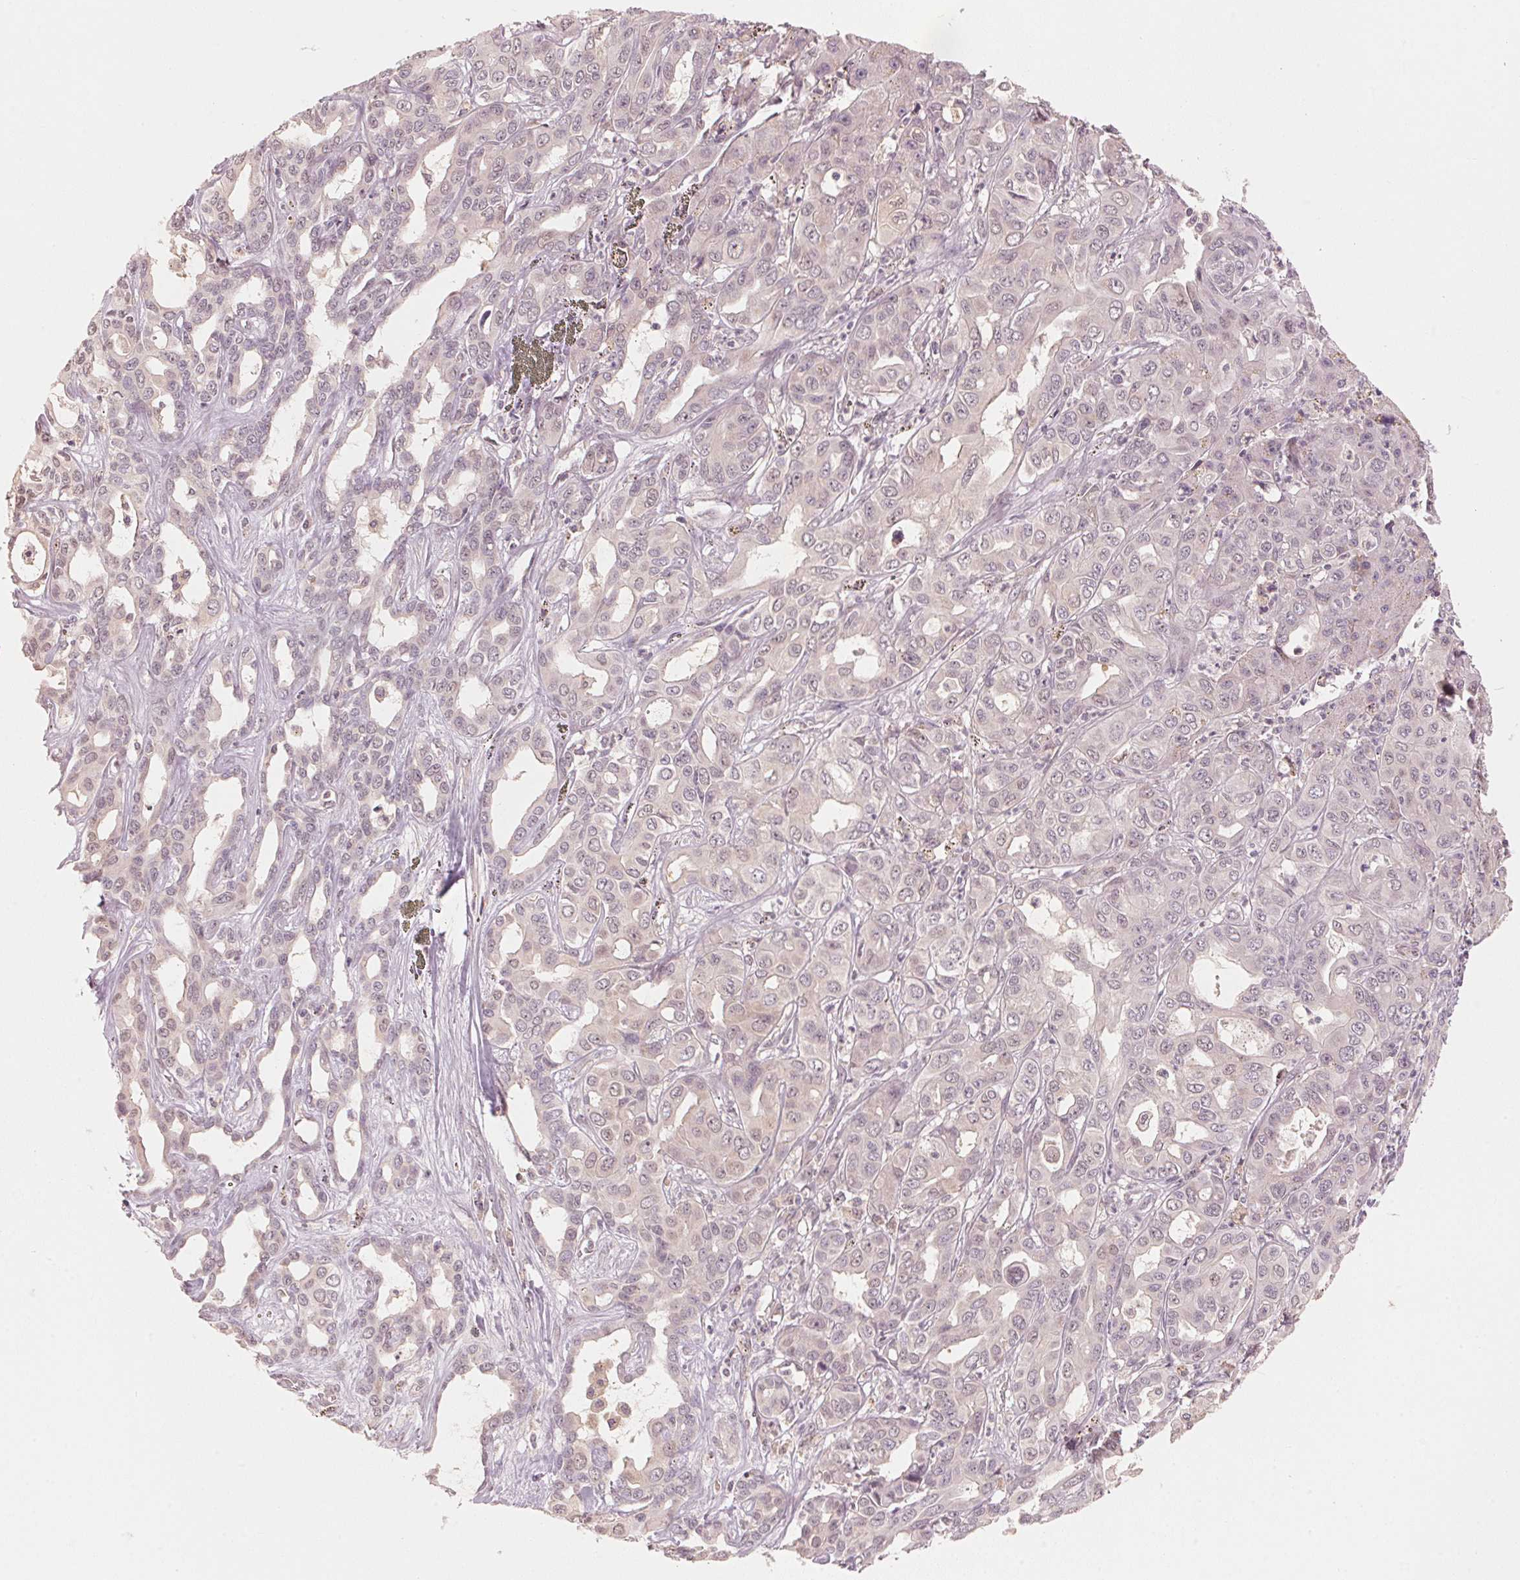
{"staining": {"intensity": "weak", "quantity": "<25%", "location": "cytoplasmic/membranous"}, "tissue": "liver cancer", "cell_type": "Tumor cells", "image_type": "cancer", "snomed": [{"axis": "morphology", "description": "Cholangiocarcinoma"}, {"axis": "topography", "description": "Liver"}], "caption": "Immunohistochemistry (IHC) image of liver cholangiocarcinoma stained for a protein (brown), which shows no positivity in tumor cells.", "gene": "C2orf73", "patient": {"sex": "female", "age": 60}}